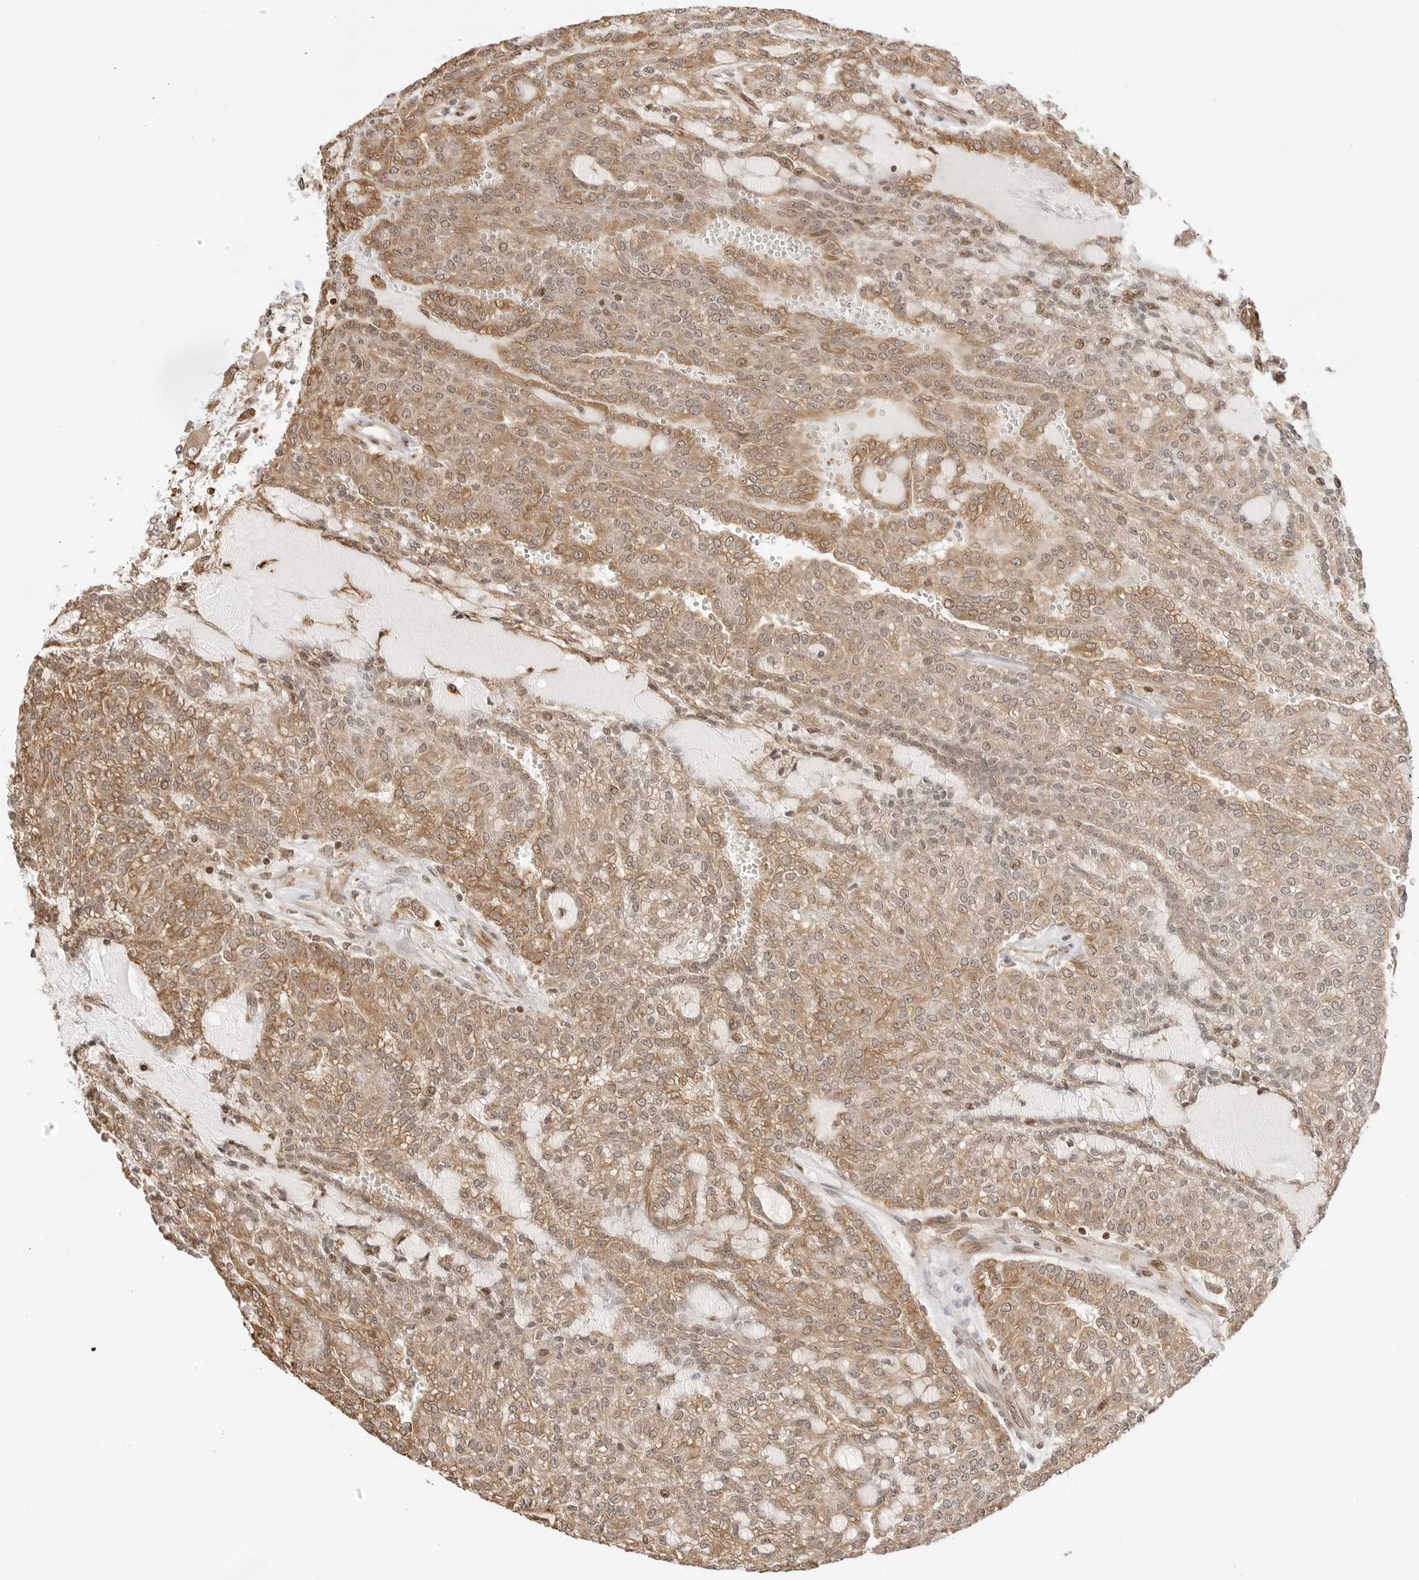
{"staining": {"intensity": "moderate", "quantity": ">75%", "location": "cytoplasmic/membranous"}, "tissue": "renal cancer", "cell_type": "Tumor cells", "image_type": "cancer", "snomed": [{"axis": "morphology", "description": "Adenocarcinoma, NOS"}, {"axis": "topography", "description": "Kidney"}], "caption": "About >75% of tumor cells in renal cancer reveal moderate cytoplasmic/membranous protein positivity as visualized by brown immunohistochemical staining.", "gene": "FKBP14", "patient": {"sex": "male", "age": 63}}